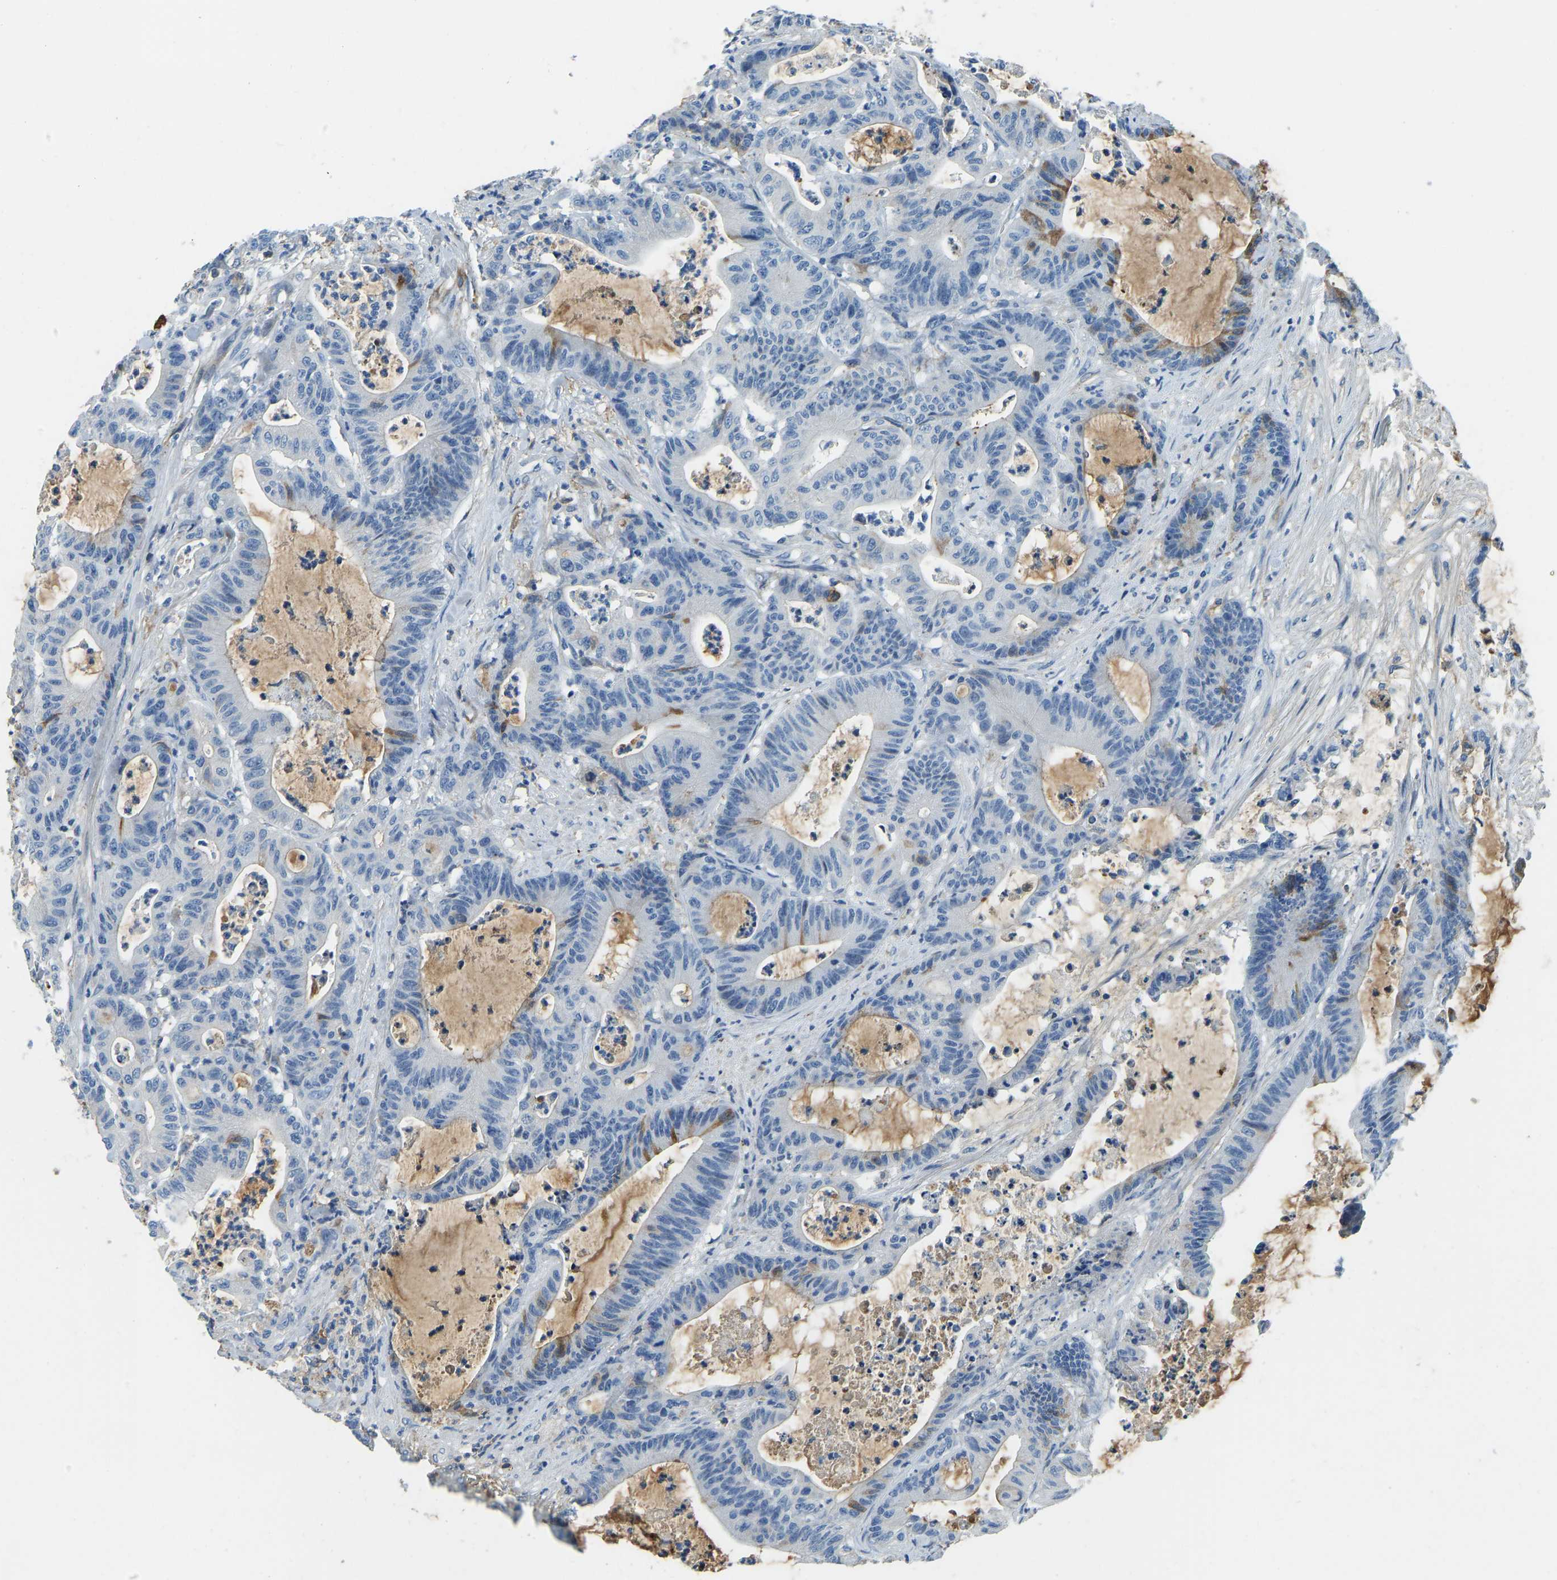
{"staining": {"intensity": "negative", "quantity": "none", "location": "none"}, "tissue": "colorectal cancer", "cell_type": "Tumor cells", "image_type": "cancer", "snomed": [{"axis": "morphology", "description": "Adenocarcinoma, NOS"}, {"axis": "topography", "description": "Colon"}], "caption": "Colorectal cancer (adenocarcinoma) was stained to show a protein in brown. There is no significant staining in tumor cells.", "gene": "THBS4", "patient": {"sex": "female", "age": 84}}